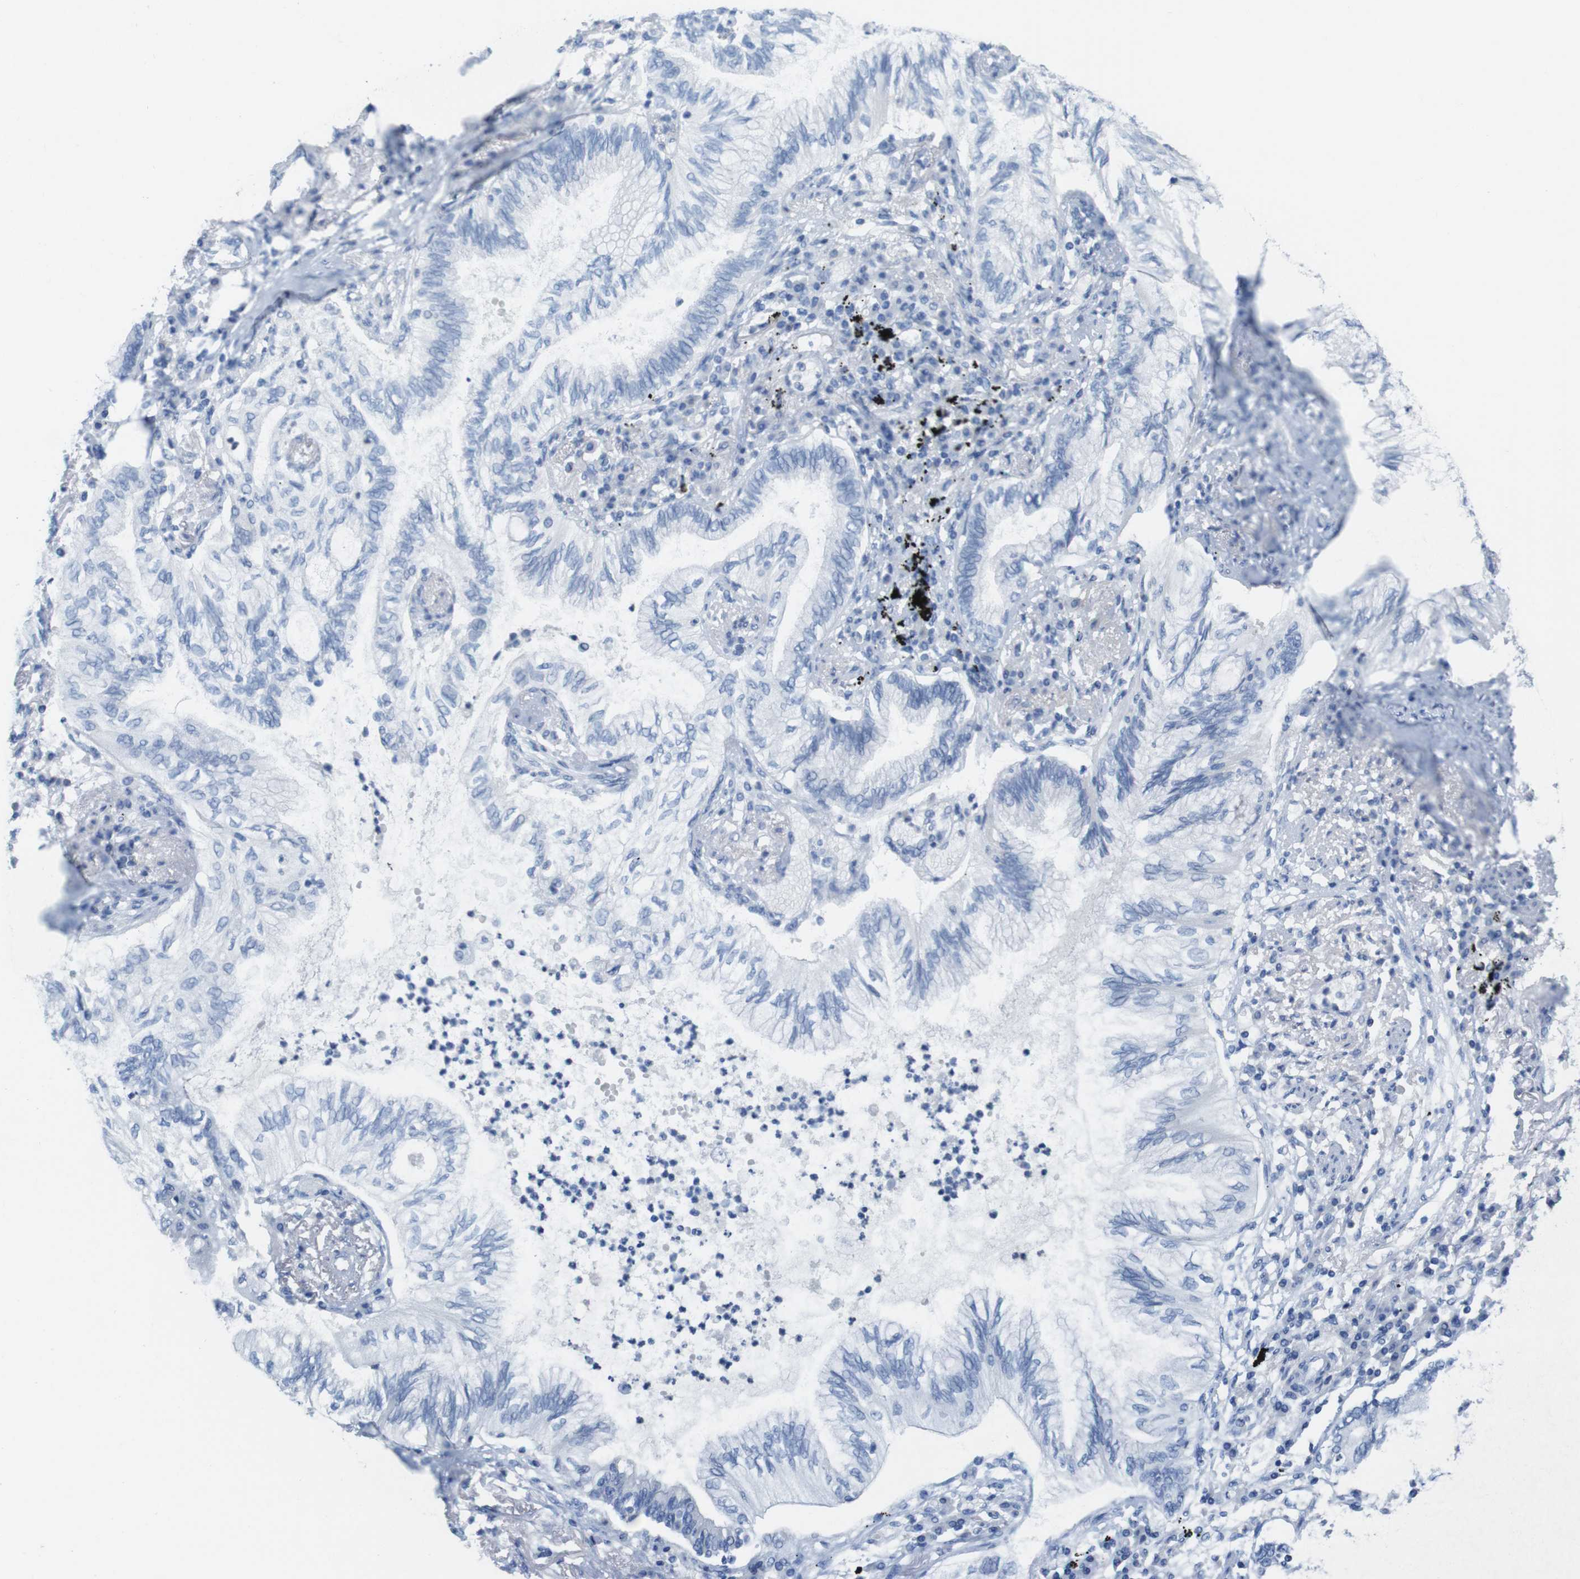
{"staining": {"intensity": "negative", "quantity": "none", "location": "none"}, "tissue": "lung cancer", "cell_type": "Tumor cells", "image_type": "cancer", "snomed": [{"axis": "morphology", "description": "Normal tissue, NOS"}, {"axis": "morphology", "description": "Adenocarcinoma, NOS"}, {"axis": "topography", "description": "Bronchus"}, {"axis": "topography", "description": "Lung"}], "caption": "Immunohistochemistry (IHC) micrograph of human lung adenocarcinoma stained for a protein (brown), which displays no expression in tumor cells.", "gene": "CD5", "patient": {"sex": "female", "age": 70}}